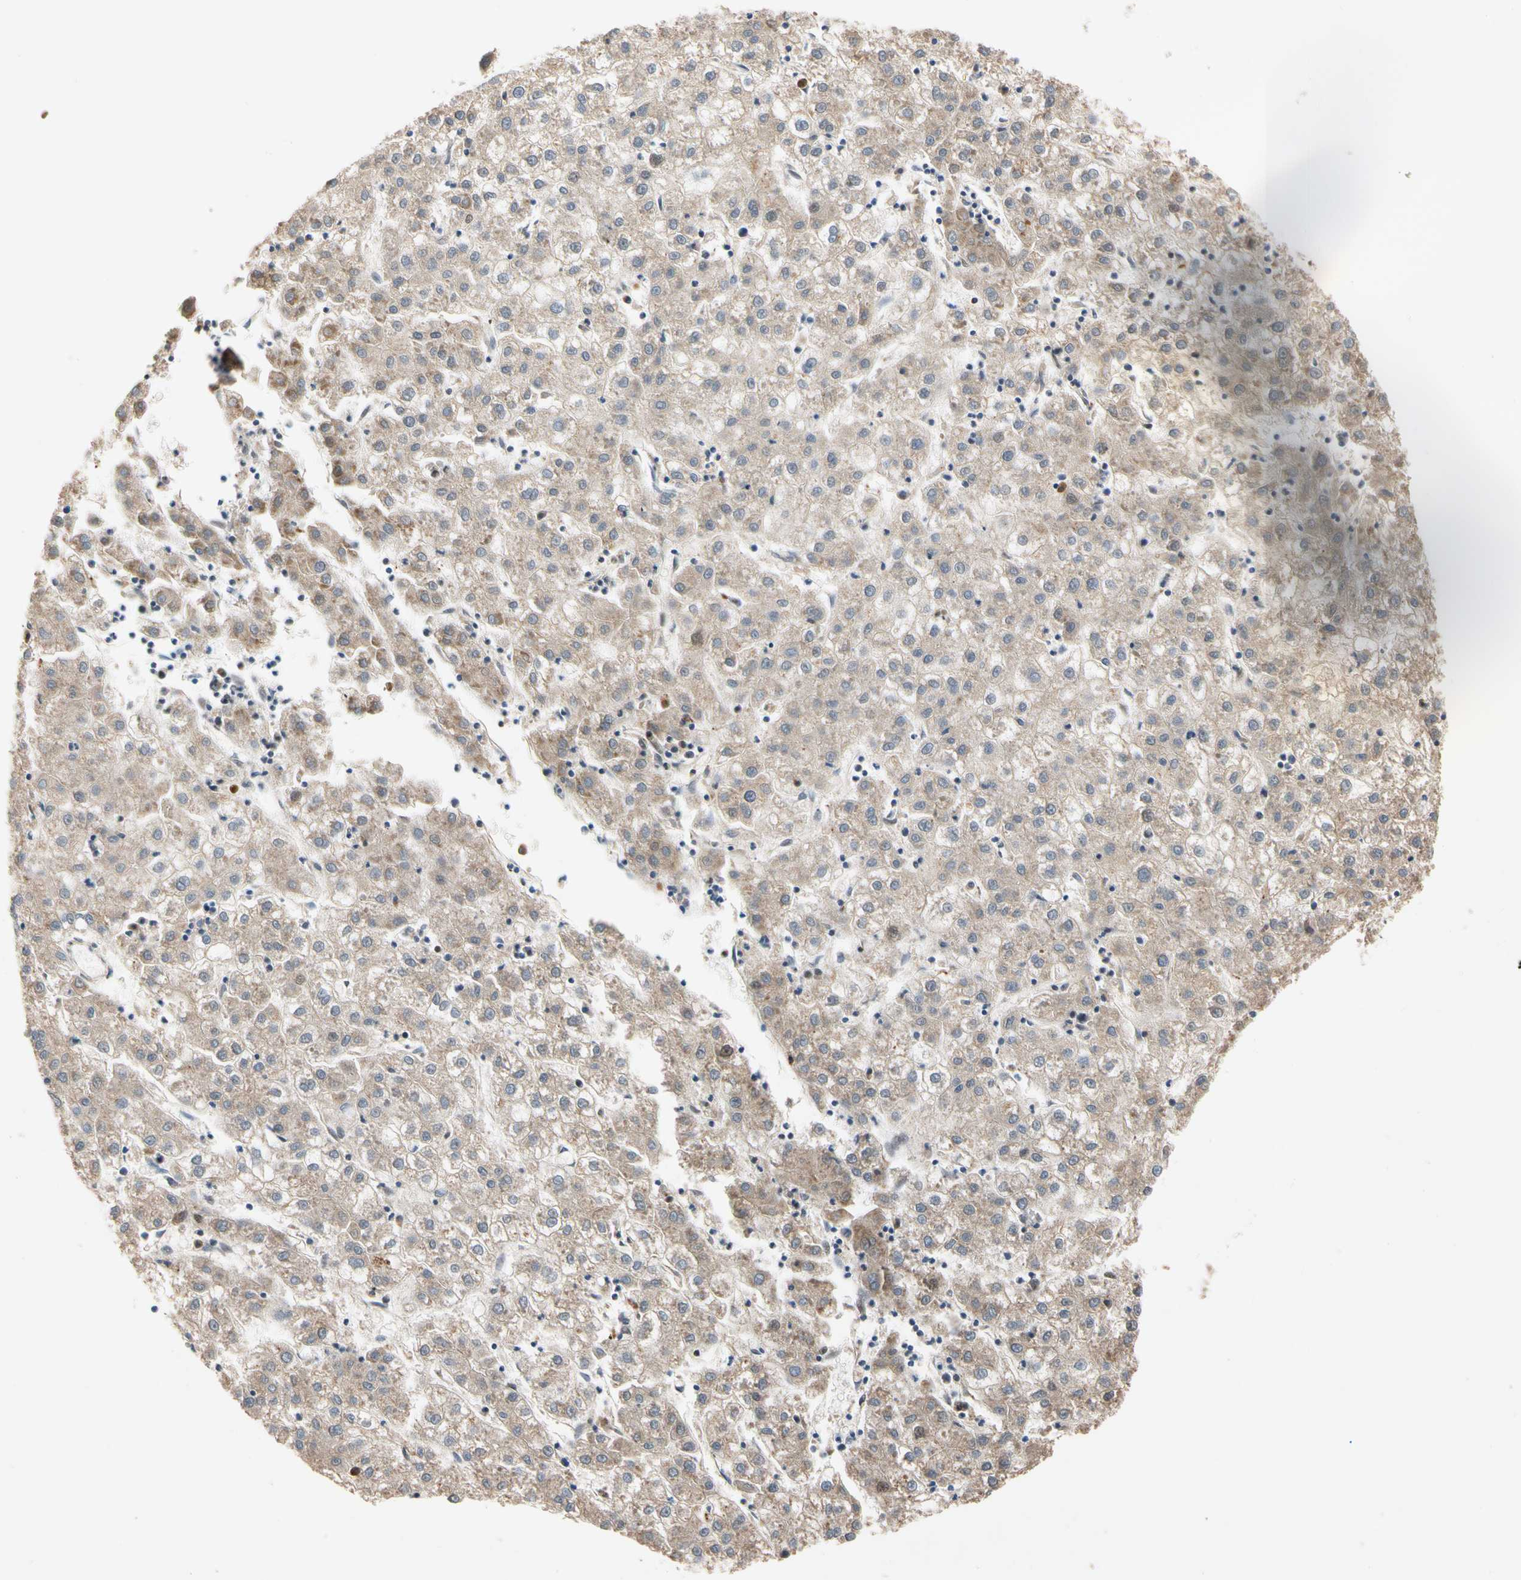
{"staining": {"intensity": "weak", "quantity": ">75%", "location": "cytoplasmic/membranous"}, "tissue": "liver cancer", "cell_type": "Tumor cells", "image_type": "cancer", "snomed": [{"axis": "morphology", "description": "Carcinoma, Hepatocellular, NOS"}, {"axis": "topography", "description": "Liver"}], "caption": "Weak cytoplasmic/membranous positivity for a protein is appreciated in about >75% of tumor cells of hepatocellular carcinoma (liver) using immunohistochemistry (IHC).", "gene": "FGD6", "patient": {"sex": "male", "age": 72}}